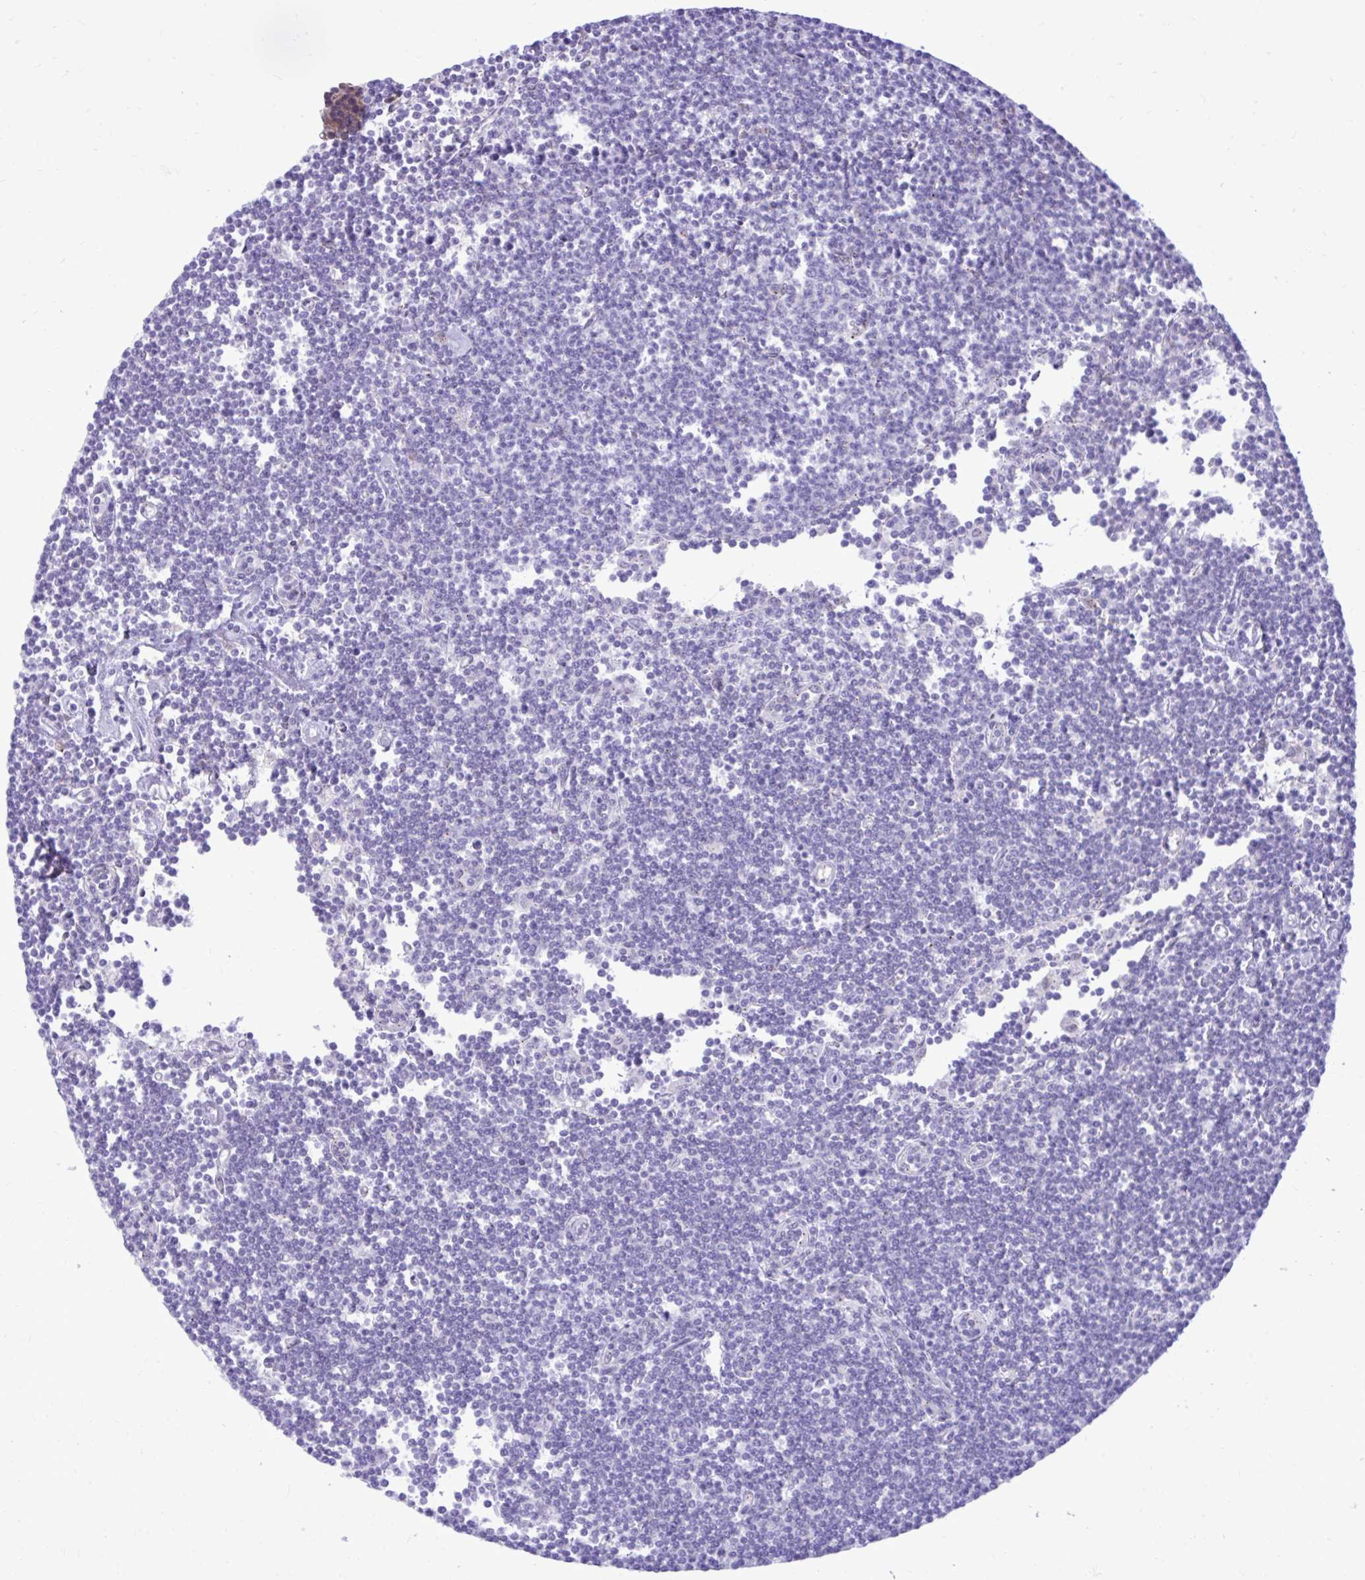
{"staining": {"intensity": "negative", "quantity": "none", "location": "none"}, "tissue": "lymphoma", "cell_type": "Tumor cells", "image_type": "cancer", "snomed": [{"axis": "morphology", "description": "Malignant lymphoma, non-Hodgkin's type, Low grade"}, {"axis": "topography", "description": "Lymph node"}], "caption": "The IHC image has no significant expression in tumor cells of malignant lymphoma, non-Hodgkin's type (low-grade) tissue. The staining was performed using DAB (3,3'-diaminobenzidine) to visualize the protein expression in brown, while the nuclei were stained in blue with hematoxylin (Magnification: 20x).", "gene": "CEACAM18", "patient": {"sex": "female", "age": 73}}